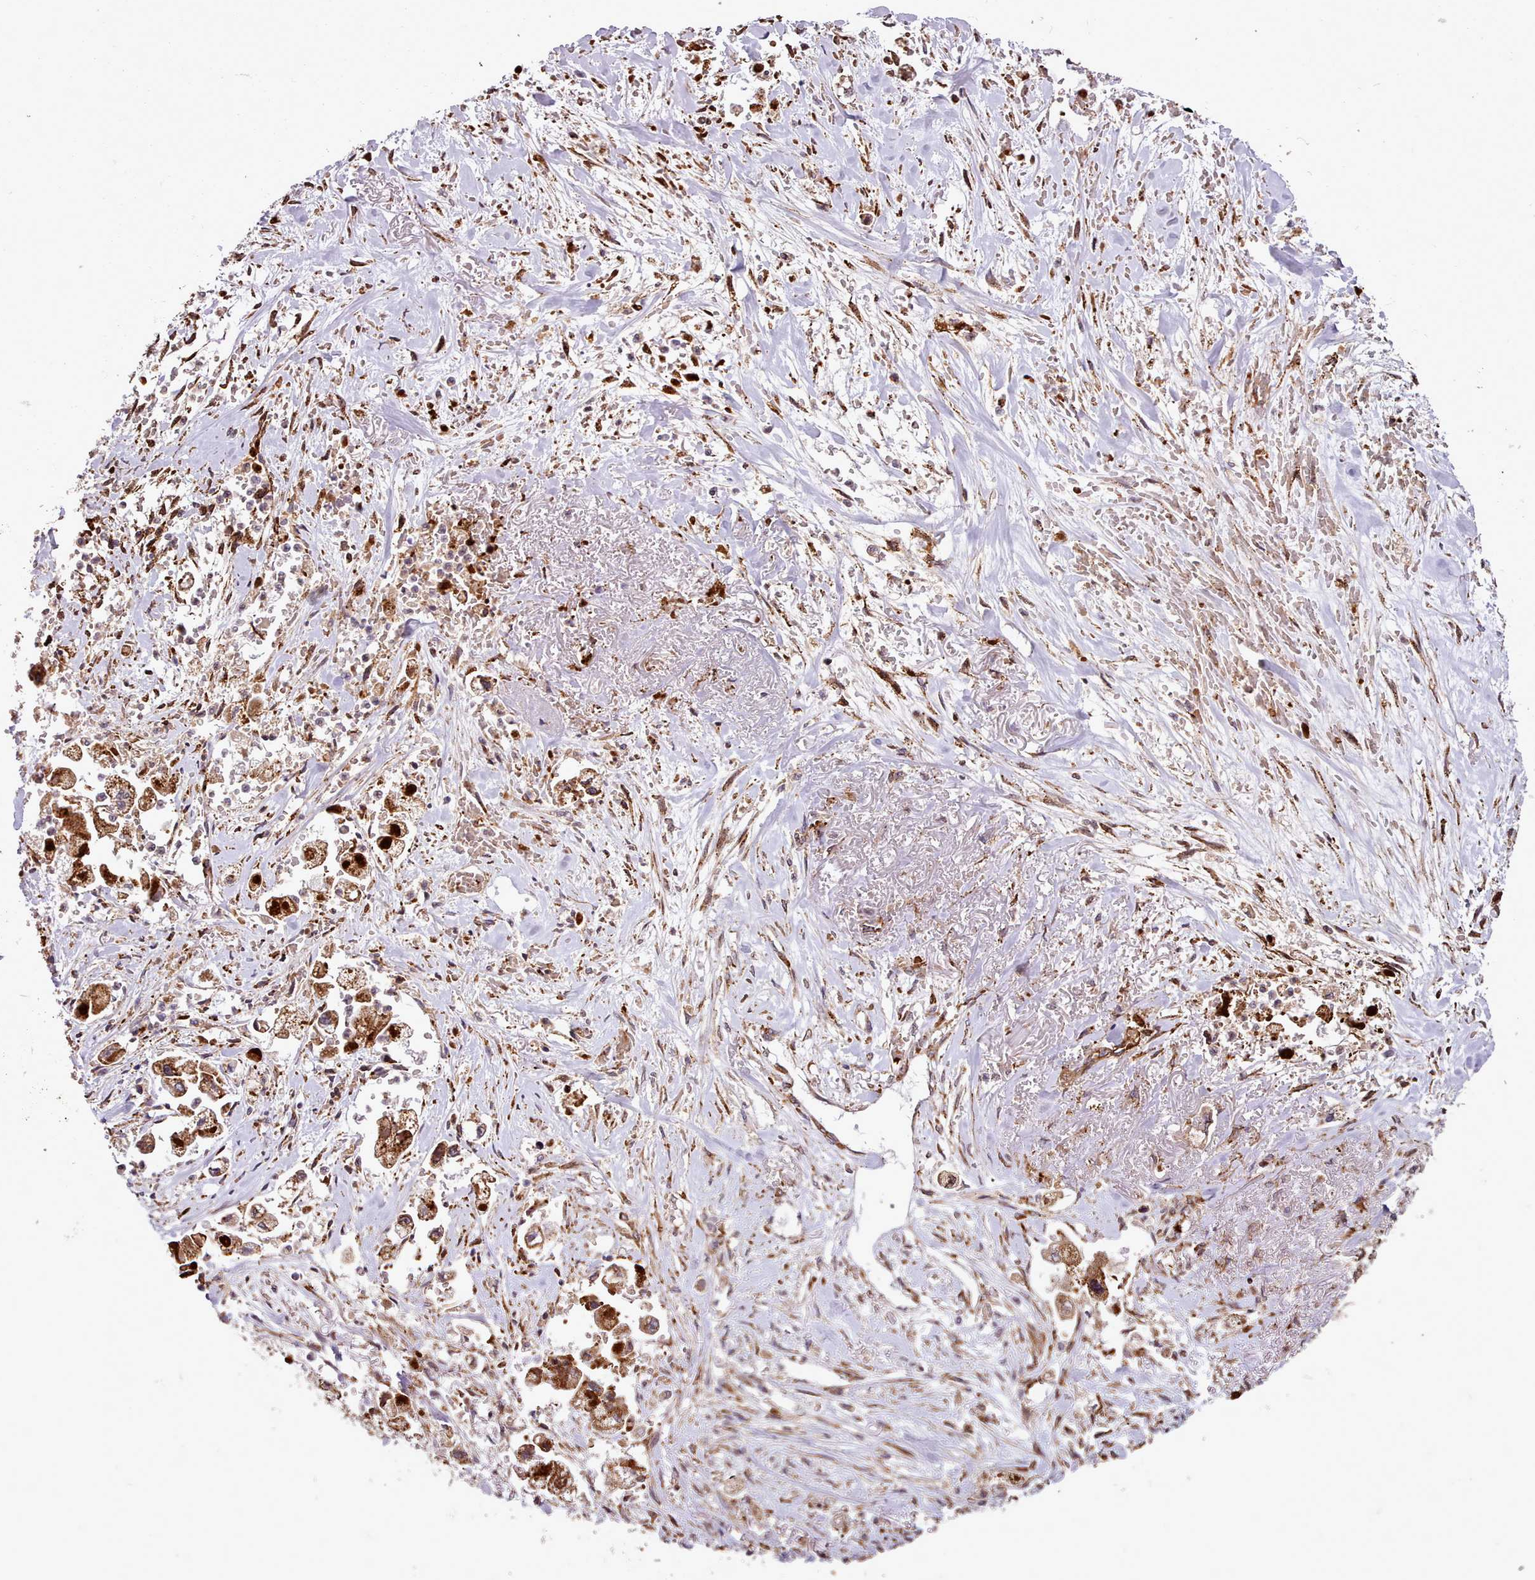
{"staining": {"intensity": "moderate", "quantity": ">75%", "location": "cytoplasmic/membranous"}, "tissue": "stomach cancer", "cell_type": "Tumor cells", "image_type": "cancer", "snomed": [{"axis": "morphology", "description": "Adenocarcinoma, NOS"}, {"axis": "topography", "description": "Stomach"}], "caption": "IHC histopathology image of neoplastic tissue: stomach adenocarcinoma stained using immunohistochemistry shows medium levels of moderate protein expression localized specifically in the cytoplasmic/membranous of tumor cells, appearing as a cytoplasmic/membranous brown color.", "gene": "CABP1", "patient": {"sex": "male", "age": 62}}